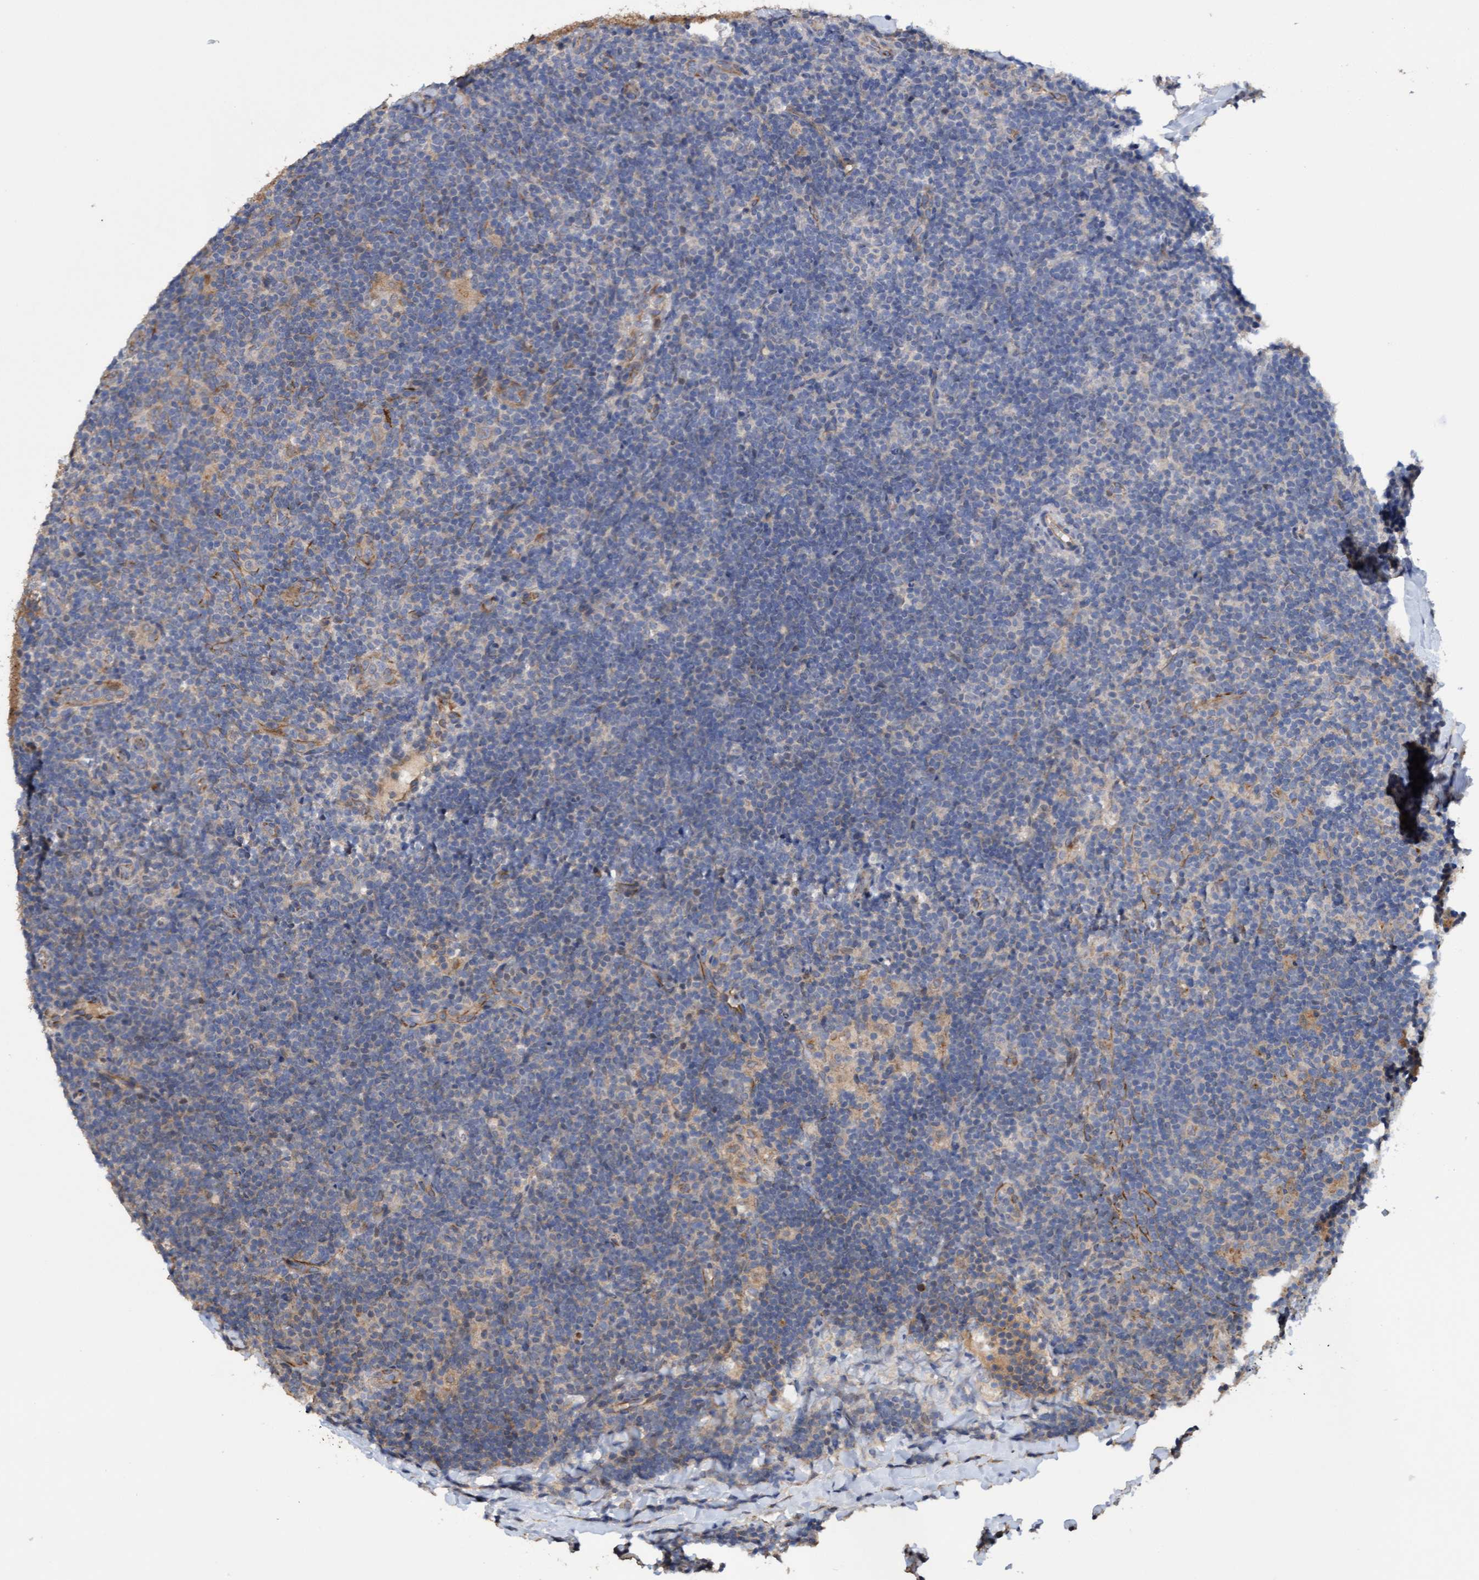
{"staining": {"intensity": "moderate", "quantity": "25%-75%", "location": "cytoplasmic/membranous"}, "tissue": "lymphoma", "cell_type": "Tumor cells", "image_type": "cancer", "snomed": [{"axis": "morphology", "description": "Hodgkin's disease, NOS"}, {"axis": "topography", "description": "Lymph node"}], "caption": "An immunohistochemistry (IHC) image of neoplastic tissue is shown. Protein staining in brown highlights moderate cytoplasmic/membranous positivity in Hodgkin's disease within tumor cells. (Stains: DAB in brown, nuclei in blue, Microscopy: brightfield microscopy at high magnification).", "gene": "ITFG1", "patient": {"sex": "female", "age": 57}}